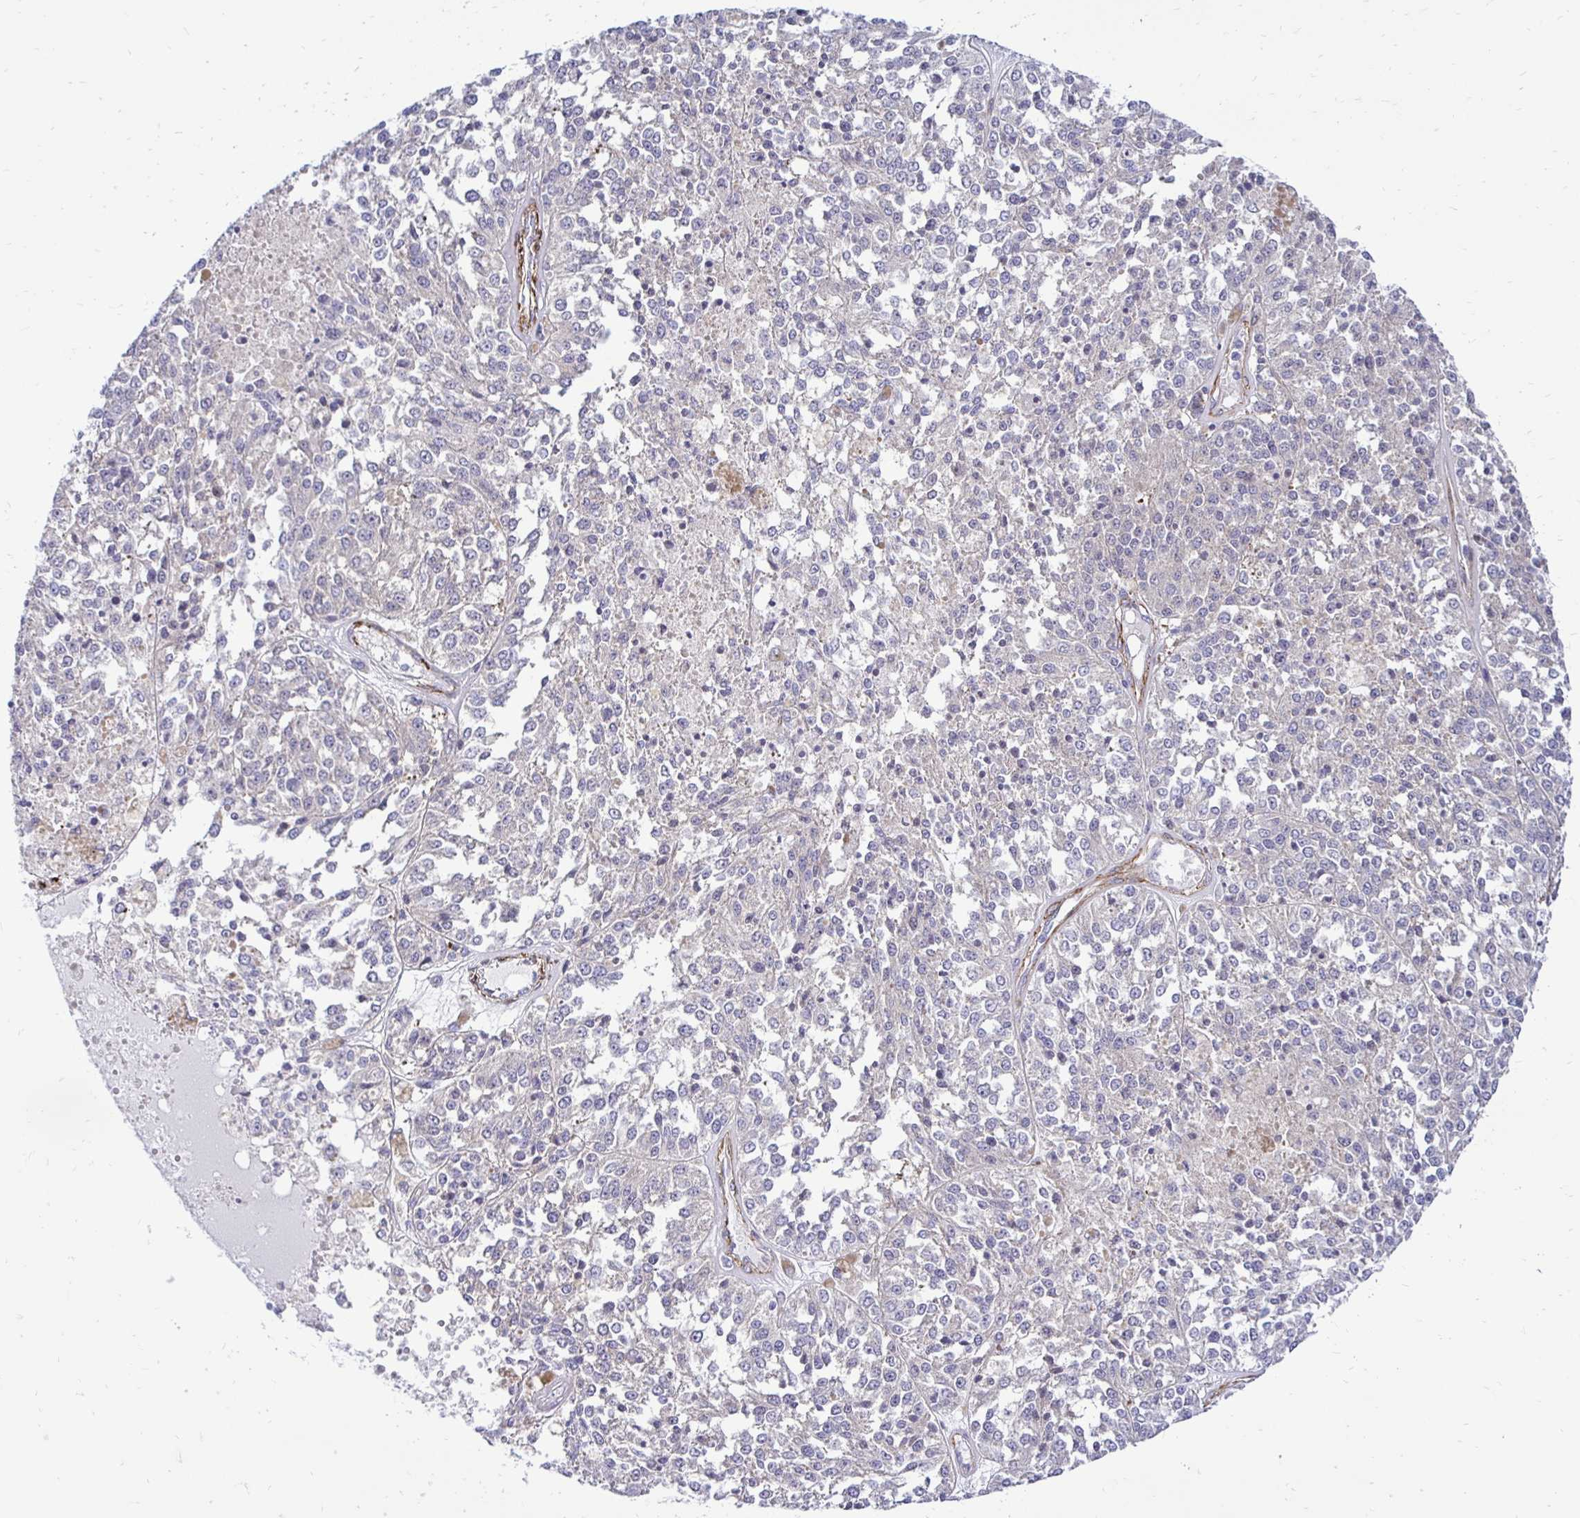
{"staining": {"intensity": "negative", "quantity": "none", "location": "none"}, "tissue": "melanoma", "cell_type": "Tumor cells", "image_type": "cancer", "snomed": [{"axis": "morphology", "description": "Malignant melanoma, Metastatic site"}, {"axis": "topography", "description": "Lymph node"}], "caption": "Immunohistochemistry of human malignant melanoma (metastatic site) exhibits no staining in tumor cells.", "gene": "CTPS1", "patient": {"sex": "female", "age": 64}}